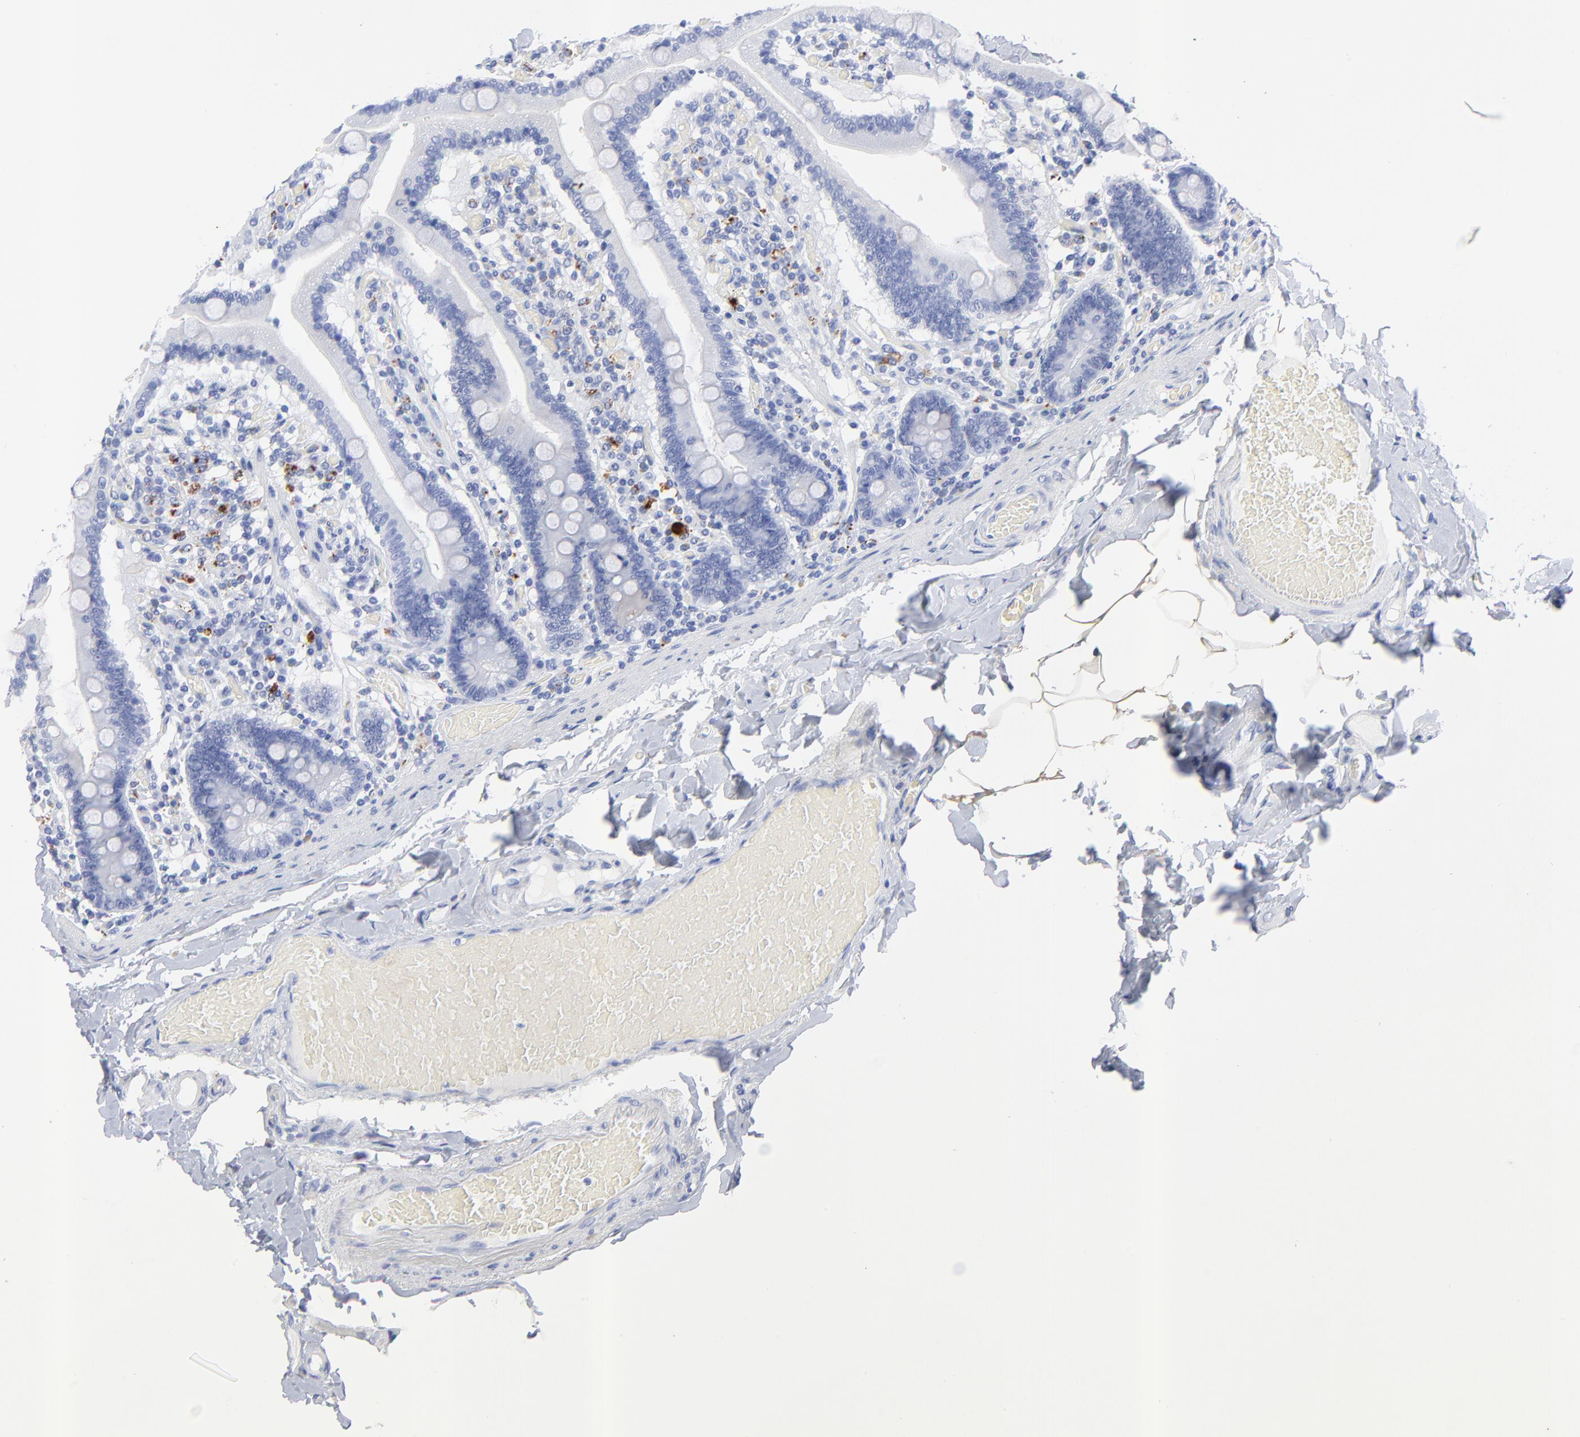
{"staining": {"intensity": "negative", "quantity": "none", "location": "none"}, "tissue": "duodenum", "cell_type": "Glandular cells", "image_type": "normal", "snomed": [{"axis": "morphology", "description": "Normal tissue, NOS"}, {"axis": "topography", "description": "Duodenum"}], "caption": "The histopathology image shows no staining of glandular cells in benign duodenum. (DAB (3,3'-diaminobenzidine) immunohistochemistry visualized using brightfield microscopy, high magnification).", "gene": "CPVL", "patient": {"sex": "male", "age": 66}}